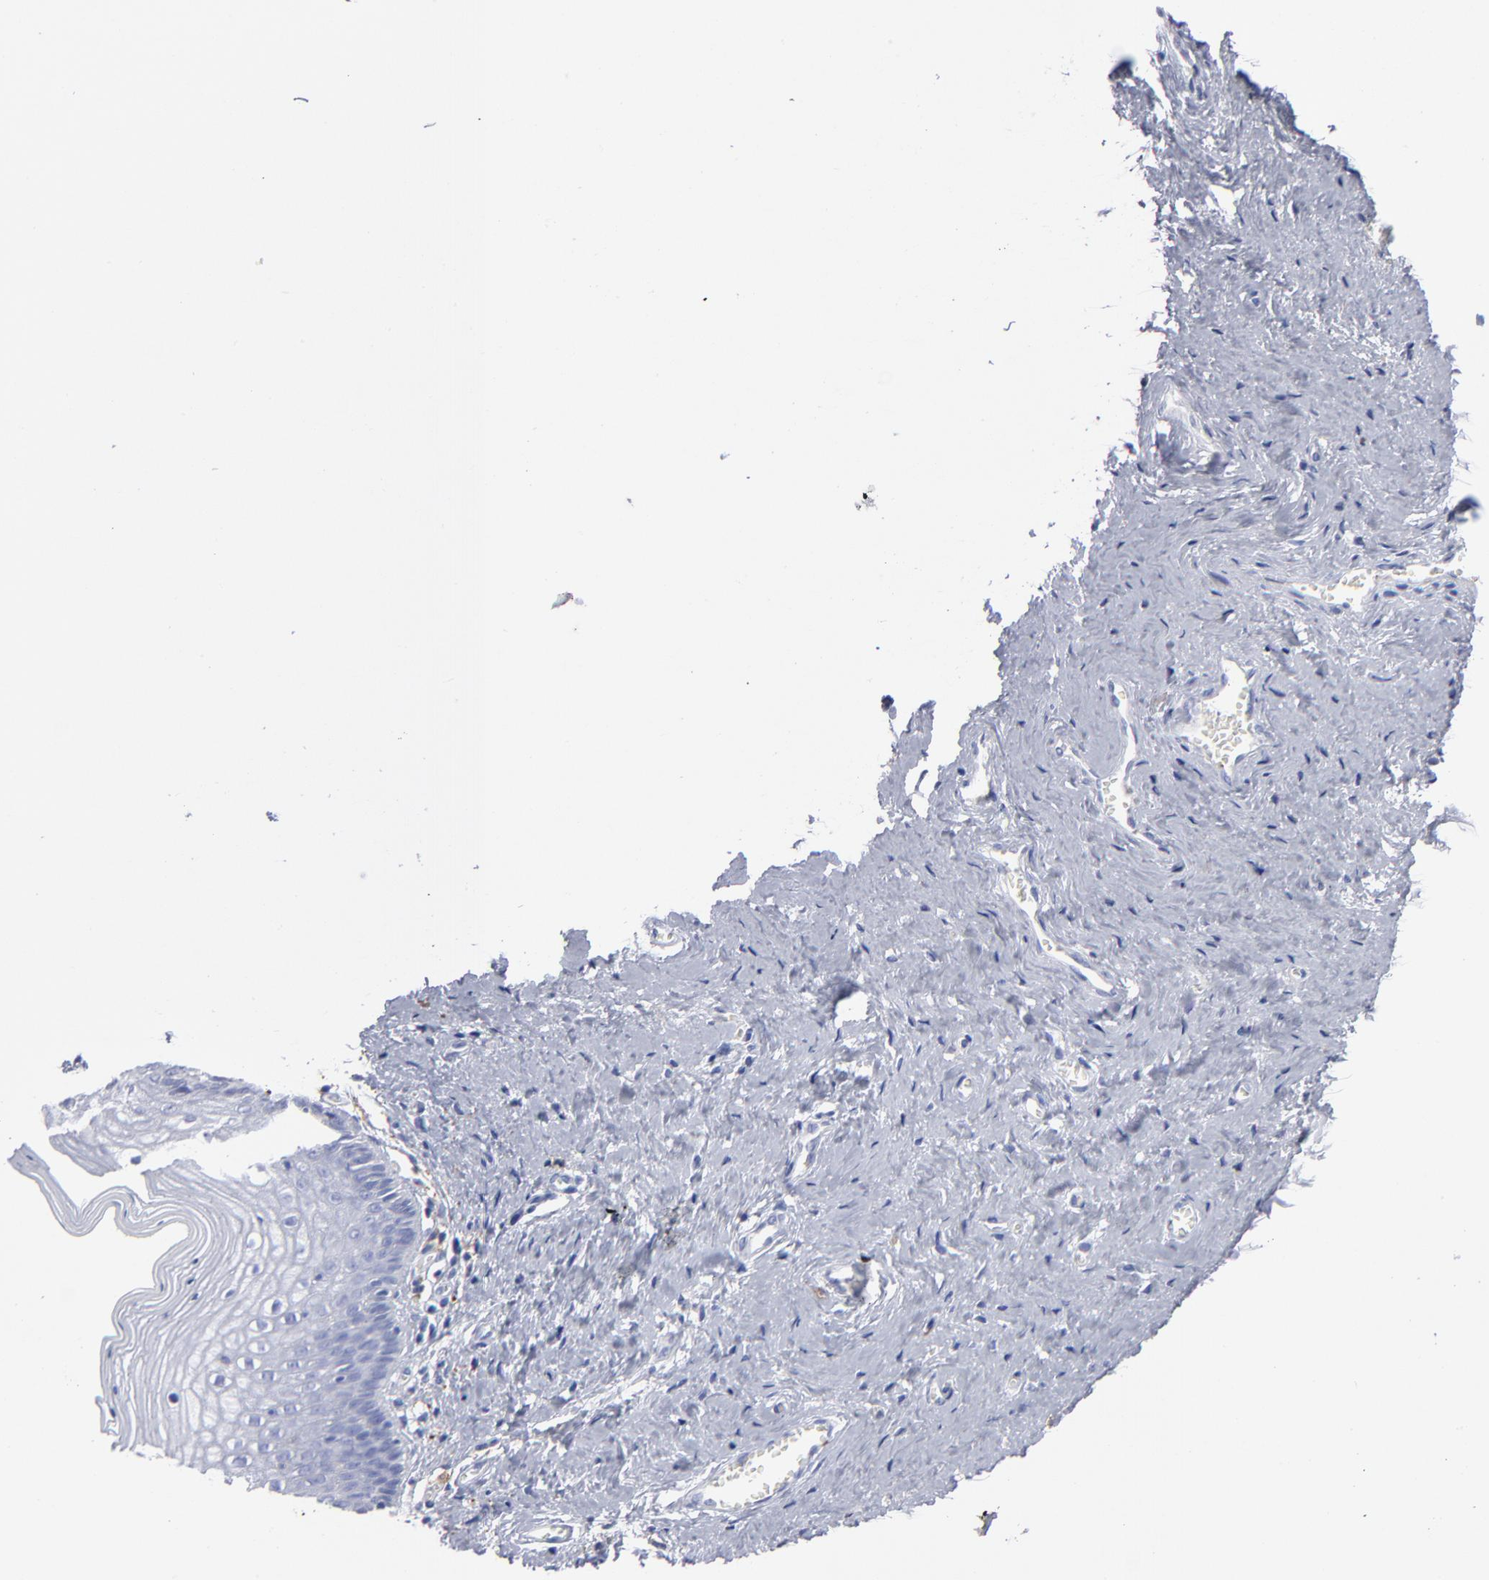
{"staining": {"intensity": "negative", "quantity": "none", "location": "none"}, "tissue": "vagina", "cell_type": "Squamous epithelial cells", "image_type": "normal", "snomed": [{"axis": "morphology", "description": "Normal tissue, NOS"}, {"axis": "topography", "description": "Vagina"}], "caption": "Immunohistochemistry photomicrograph of benign vagina stained for a protein (brown), which demonstrates no expression in squamous epithelial cells. Nuclei are stained in blue.", "gene": "LAT2", "patient": {"sex": "female", "age": 46}}